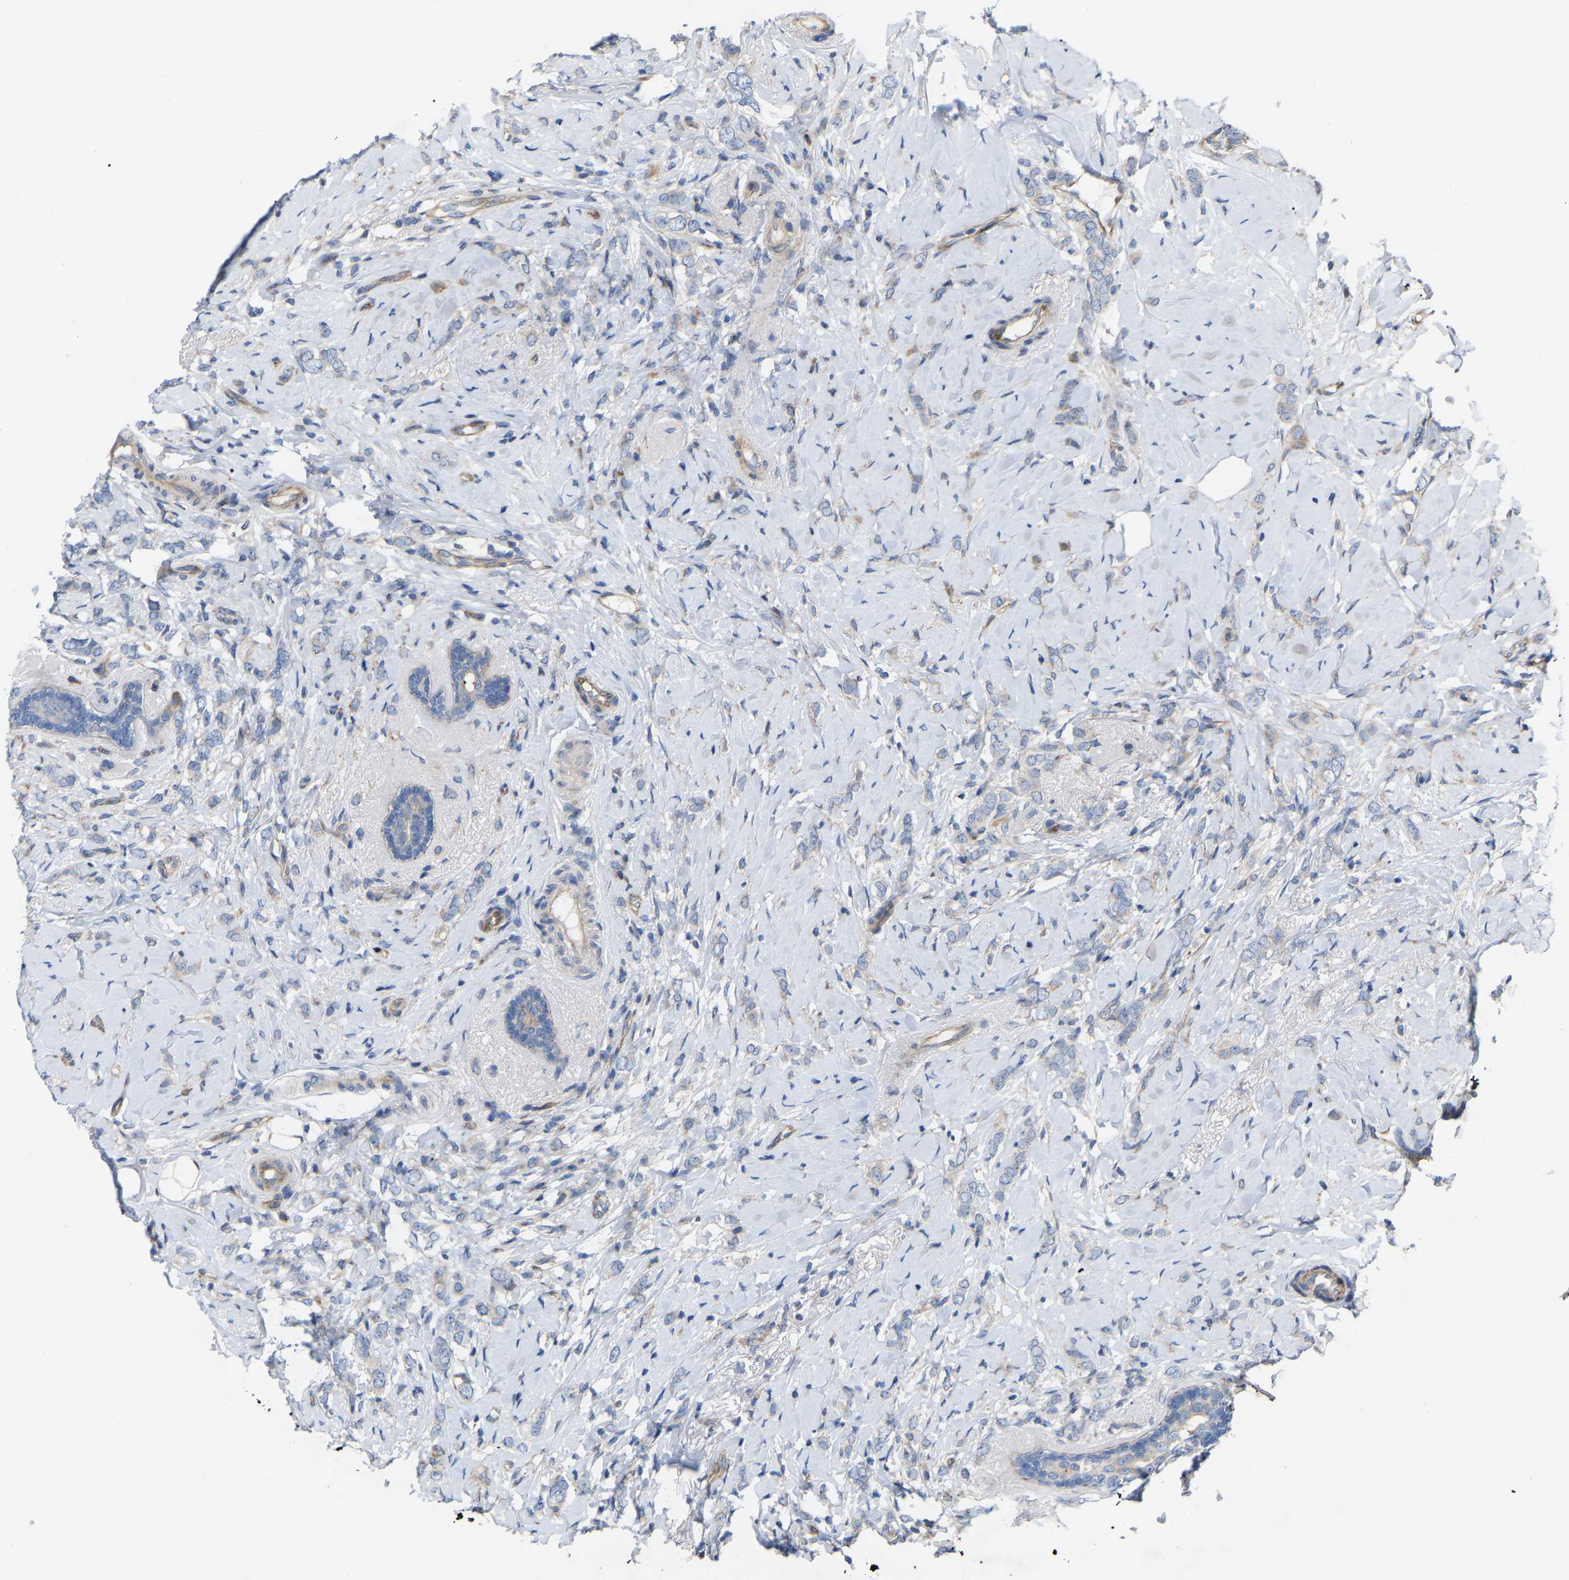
{"staining": {"intensity": "negative", "quantity": "none", "location": "none"}, "tissue": "breast cancer", "cell_type": "Tumor cells", "image_type": "cancer", "snomed": [{"axis": "morphology", "description": "Normal tissue, NOS"}, {"axis": "morphology", "description": "Lobular carcinoma"}, {"axis": "topography", "description": "Breast"}], "caption": "Immunohistochemical staining of human breast cancer demonstrates no significant staining in tumor cells.", "gene": "TOR1B", "patient": {"sex": "female", "age": 47}}